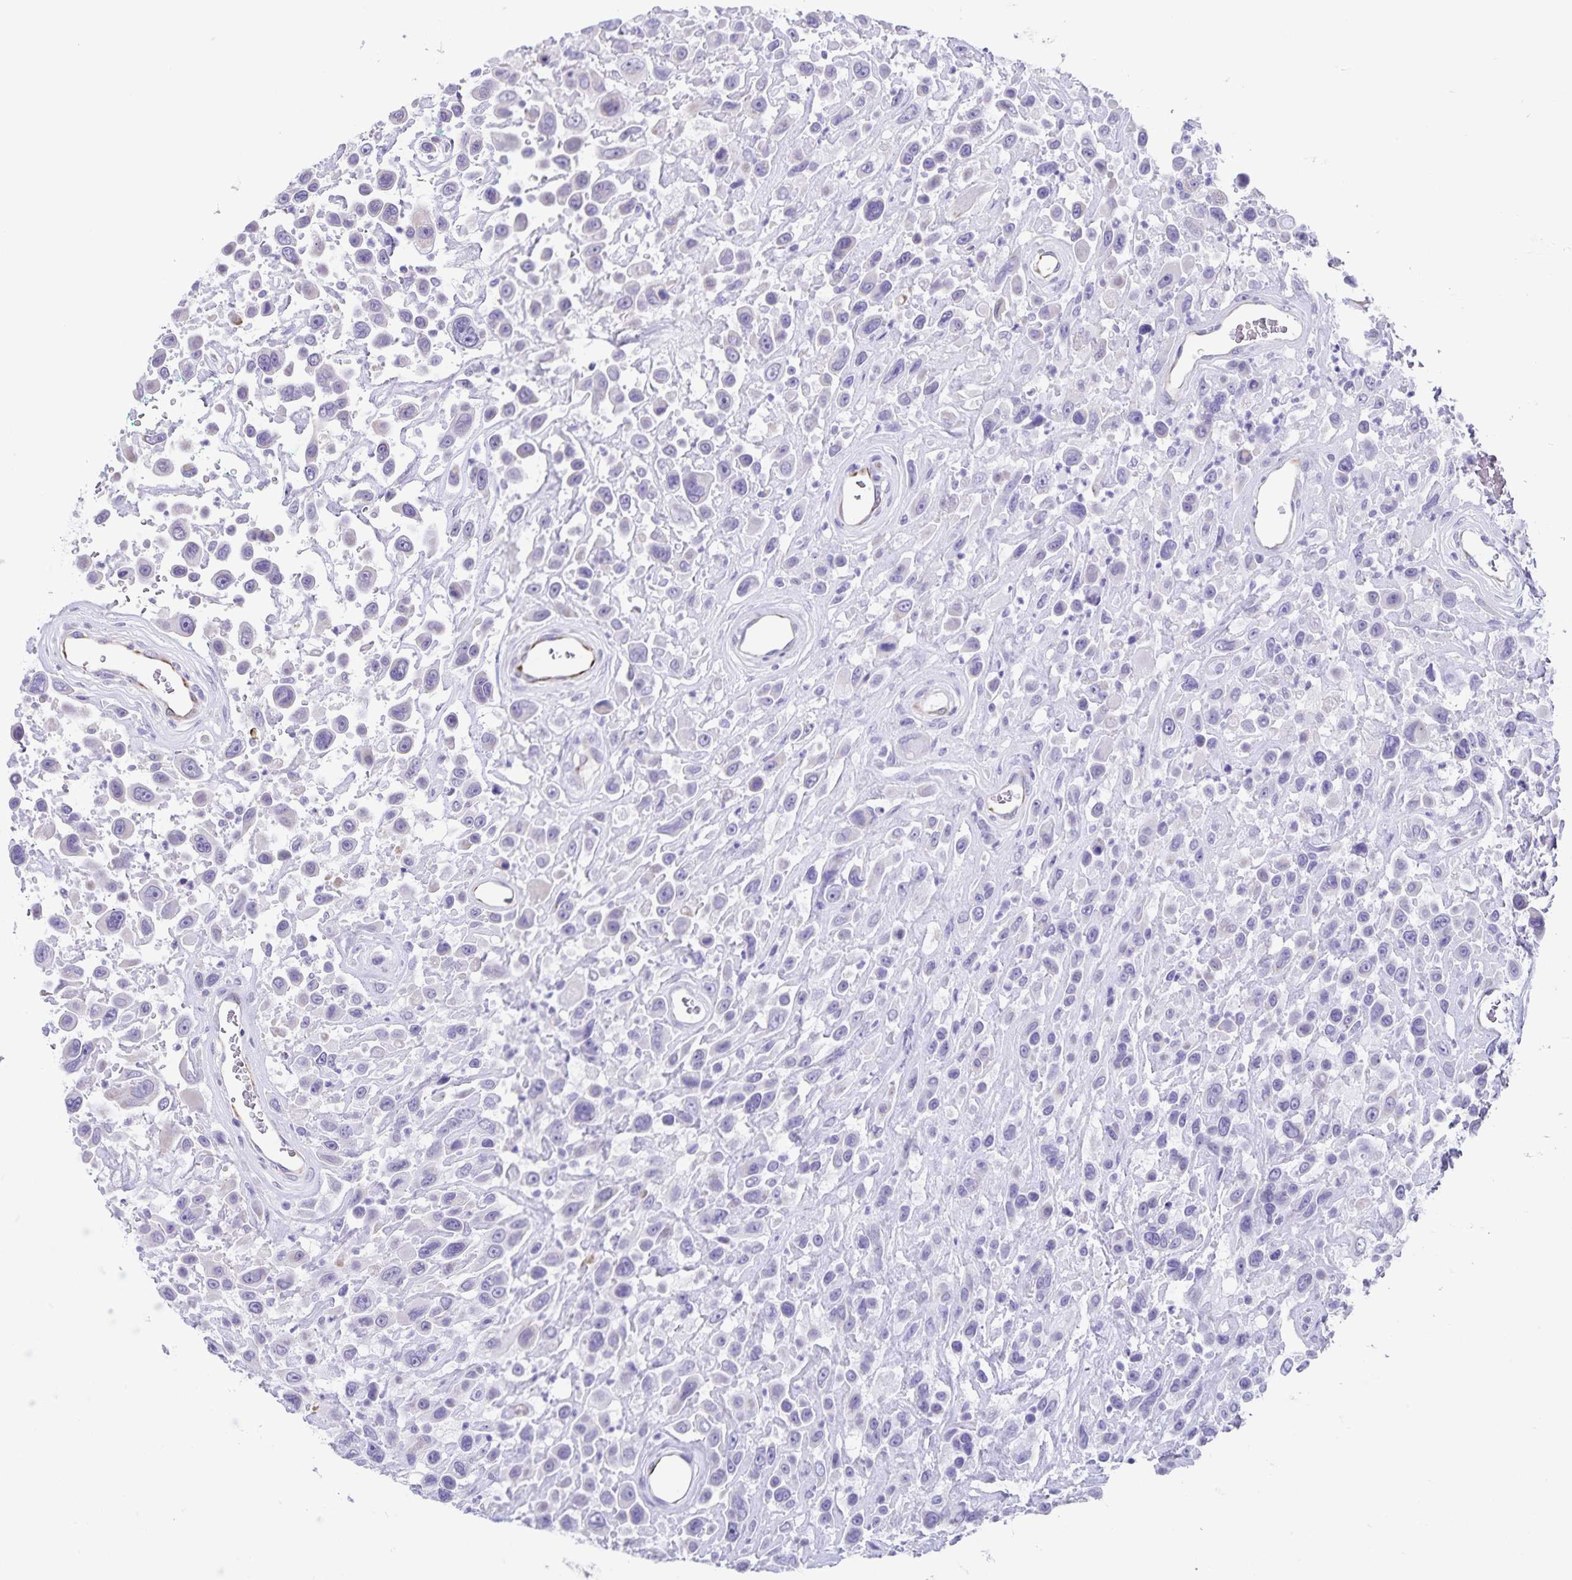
{"staining": {"intensity": "negative", "quantity": "none", "location": "none"}, "tissue": "urothelial cancer", "cell_type": "Tumor cells", "image_type": "cancer", "snomed": [{"axis": "morphology", "description": "Urothelial carcinoma, High grade"}, {"axis": "topography", "description": "Urinary bladder"}], "caption": "High magnification brightfield microscopy of urothelial cancer stained with DAB (brown) and counterstained with hematoxylin (blue): tumor cells show no significant positivity. The staining was performed using DAB (3,3'-diaminobenzidine) to visualize the protein expression in brown, while the nuclei were stained in blue with hematoxylin (Magnification: 20x).", "gene": "SYNM", "patient": {"sex": "male", "age": 53}}